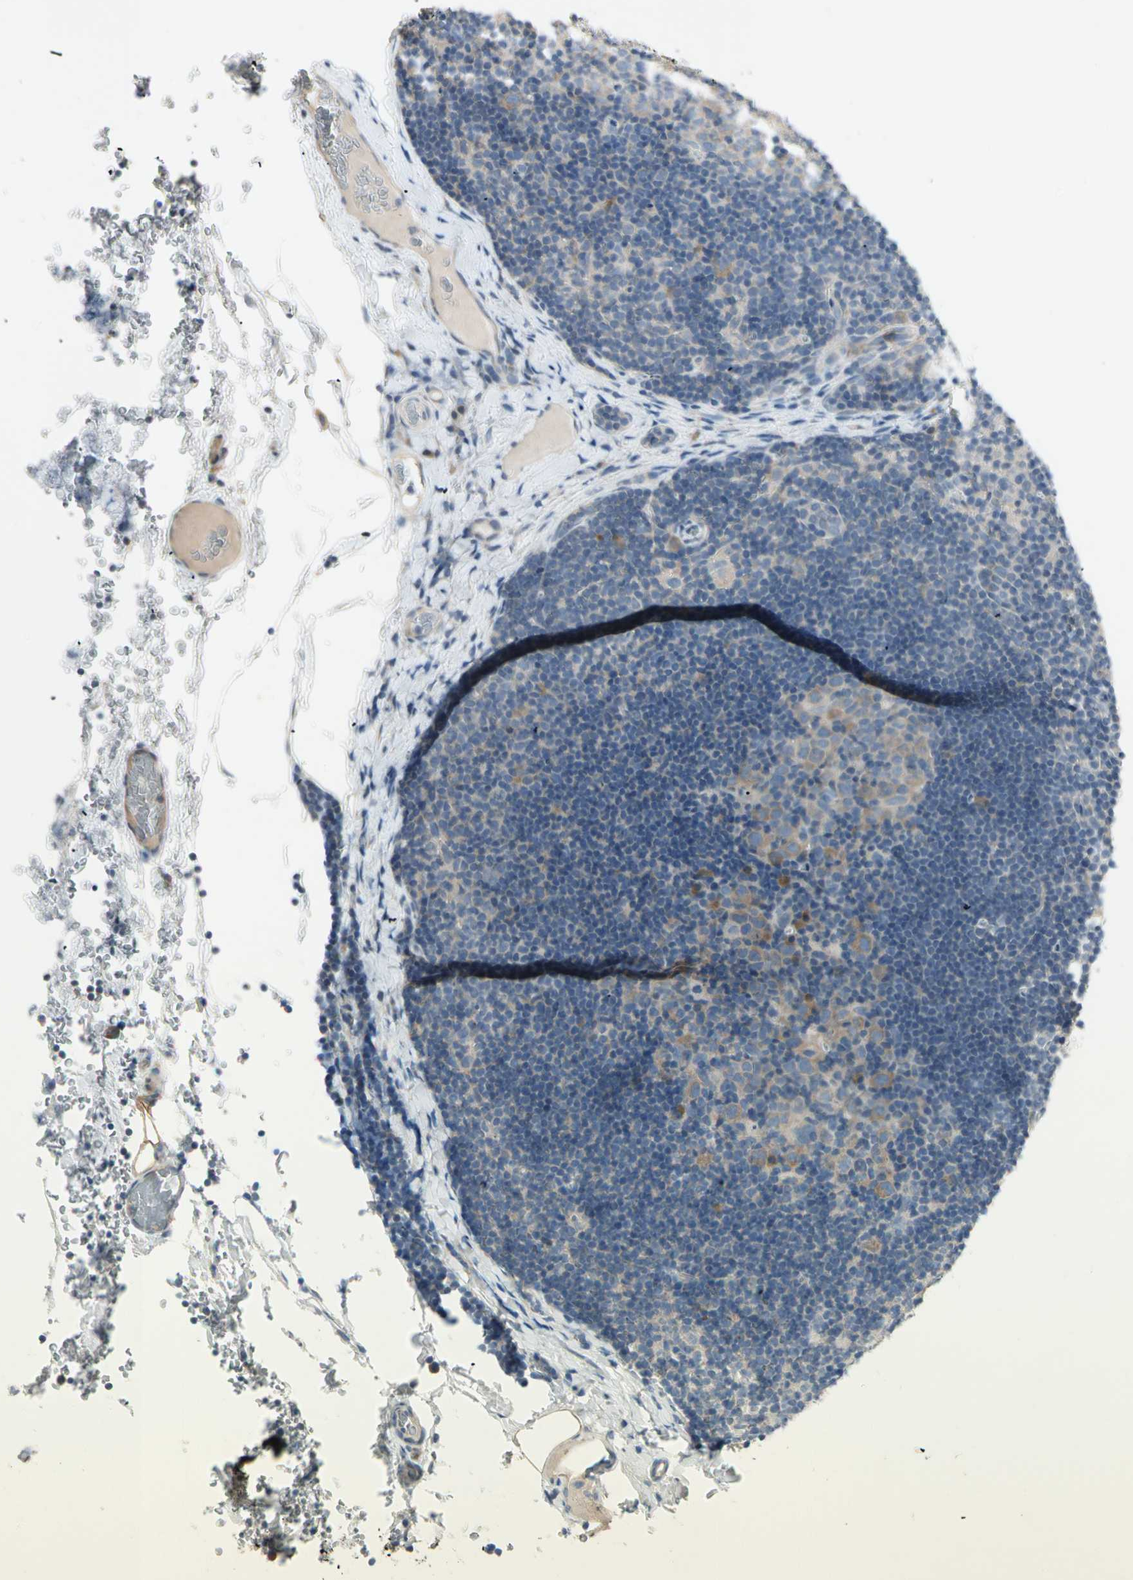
{"staining": {"intensity": "moderate", "quantity": ">75%", "location": "cytoplasmic/membranous"}, "tissue": "lymph node", "cell_type": "Germinal center cells", "image_type": "normal", "snomed": [{"axis": "morphology", "description": "Normal tissue, NOS"}, {"axis": "topography", "description": "Lymph node"}], "caption": "Human lymph node stained for a protein (brown) reveals moderate cytoplasmic/membranous positive expression in about >75% of germinal center cells.", "gene": "IL1R1", "patient": {"sex": "female", "age": 14}}